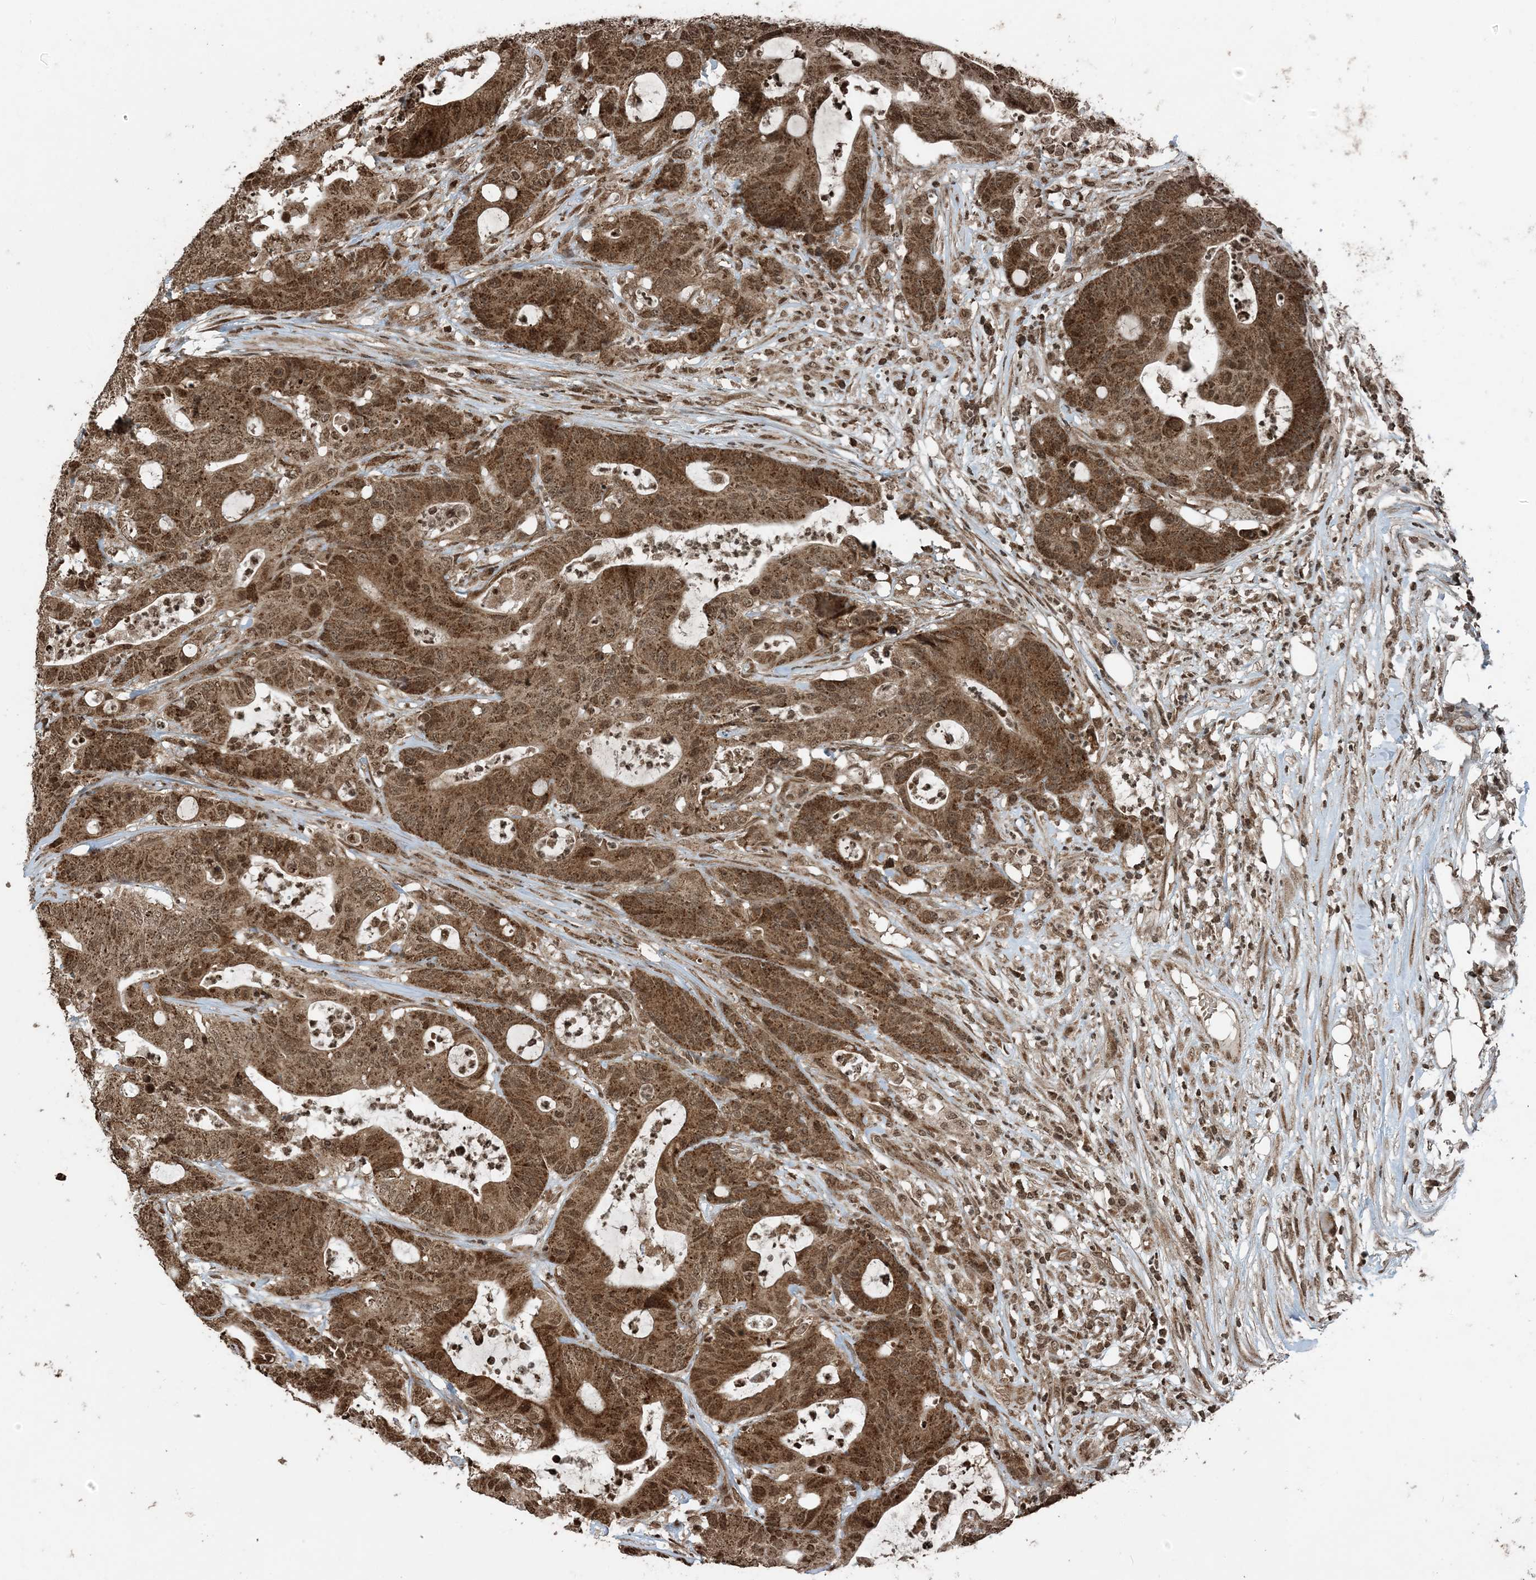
{"staining": {"intensity": "moderate", "quantity": ">75%", "location": "cytoplasmic/membranous,nuclear"}, "tissue": "colorectal cancer", "cell_type": "Tumor cells", "image_type": "cancer", "snomed": [{"axis": "morphology", "description": "Adenocarcinoma, NOS"}, {"axis": "topography", "description": "Colon"}], "caption": "Human colorectal cancer (adenocarcinoma) stained for a protein (brown) reveals moderate cytoplasmic/membranous and nuclear positive positivity in approximately >75% of tumor cells.", "gene": "ZFAND2B", "patient": {"sex": "female", "age": 84}}